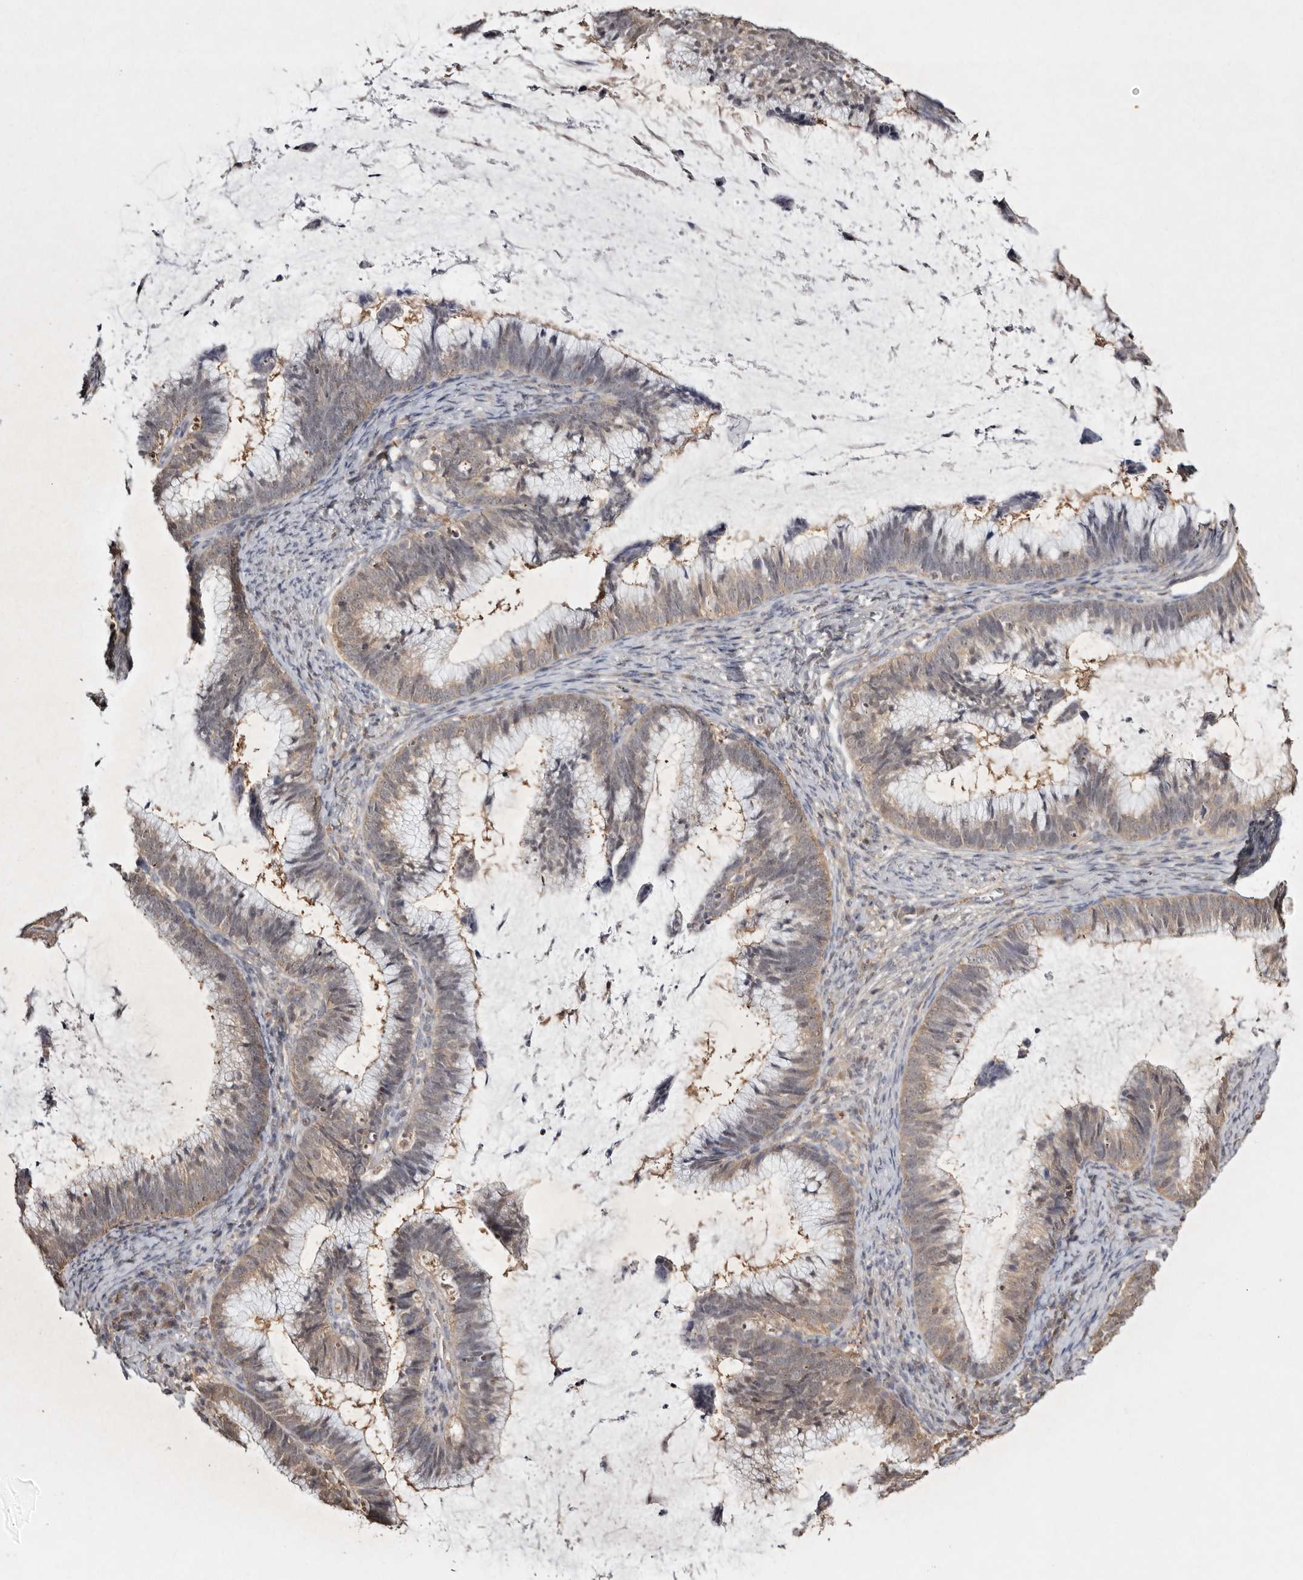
{"staining": {"intensity": "moderate", "quantity": "25%-75%", "location": "cytoplasmic/membranous,nuclear"}, "tissue": "cervical cancer", "cell_type": "Tumor cells", "image_type": "cancer", "snomed": [{"axis": "morphology", "description": "Adenocarcinoma, NOS"}, {"axis": "topography", "description": "Cervix"}], "caption": "Immunohistochemical staining of adenocarcinoma (cervical) exhibits medium levels of moderate cytoplasmic/membranous and nuclear protein positivity in approximately 25%-75% of tumor cells.", "gene": "PSMA5", "patient": {"sex": "female", "age": 36}}